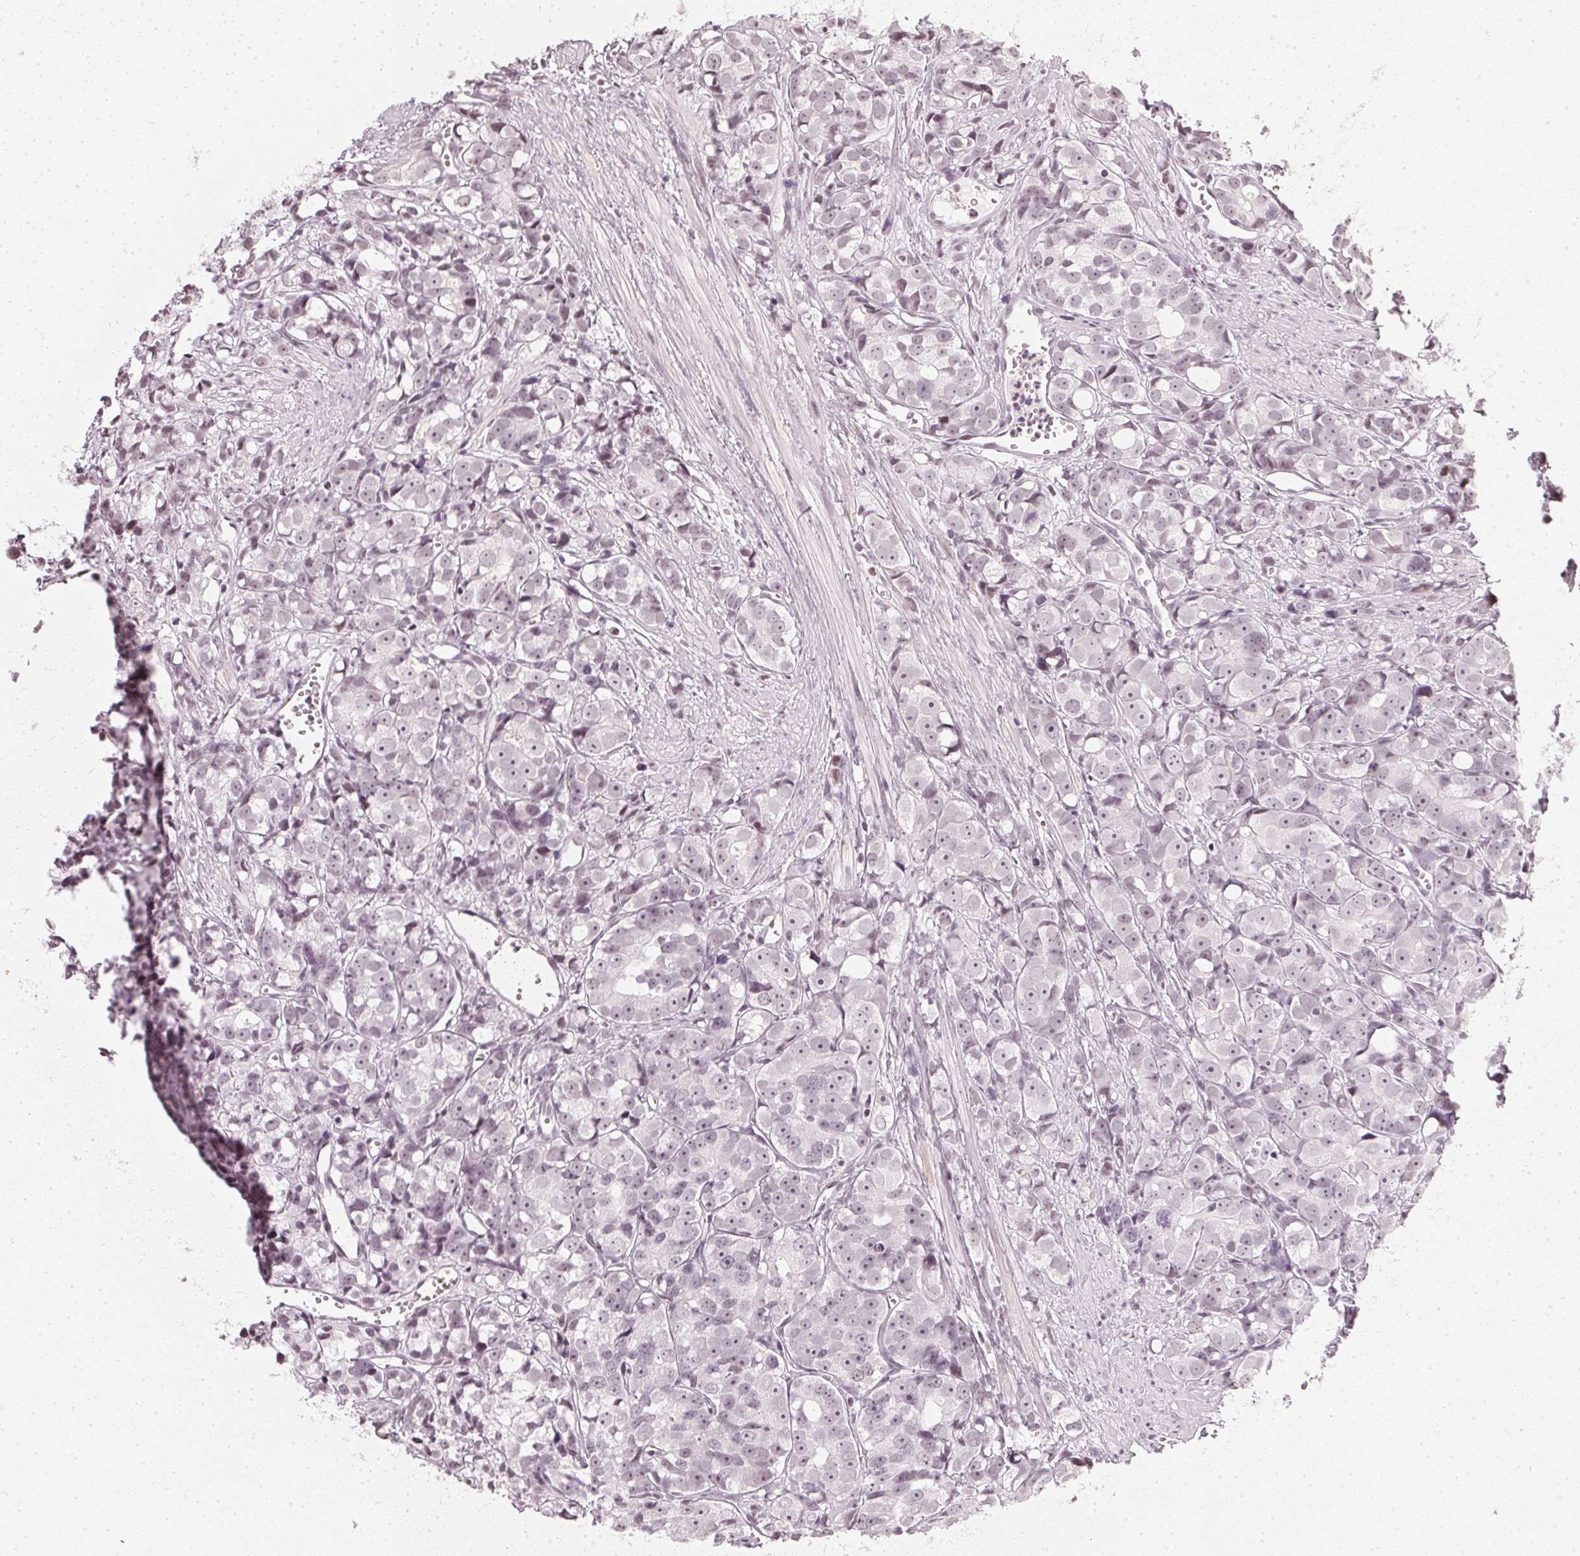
{"staining": {"intensity": "weak", "quantity": "<25%", "location": "nuclear"}, "tissue": "prostate cancer", "cell_type": "Tumor cells", "image_type": "cancer", "snomed": [{"axis": "morphology", "description": "Adenocarcinoma, High grade"}, {"axis": "topography", "description": "Prostate"}], "caption": "A histopathology image of human prostate cancer (adenocarcinoma (high-grade)) is negative for staining in tumor cells. Nuclei are stained in blue.", "gene": "DNAJC6", "patient": {"sex": "male", "age": 77}}